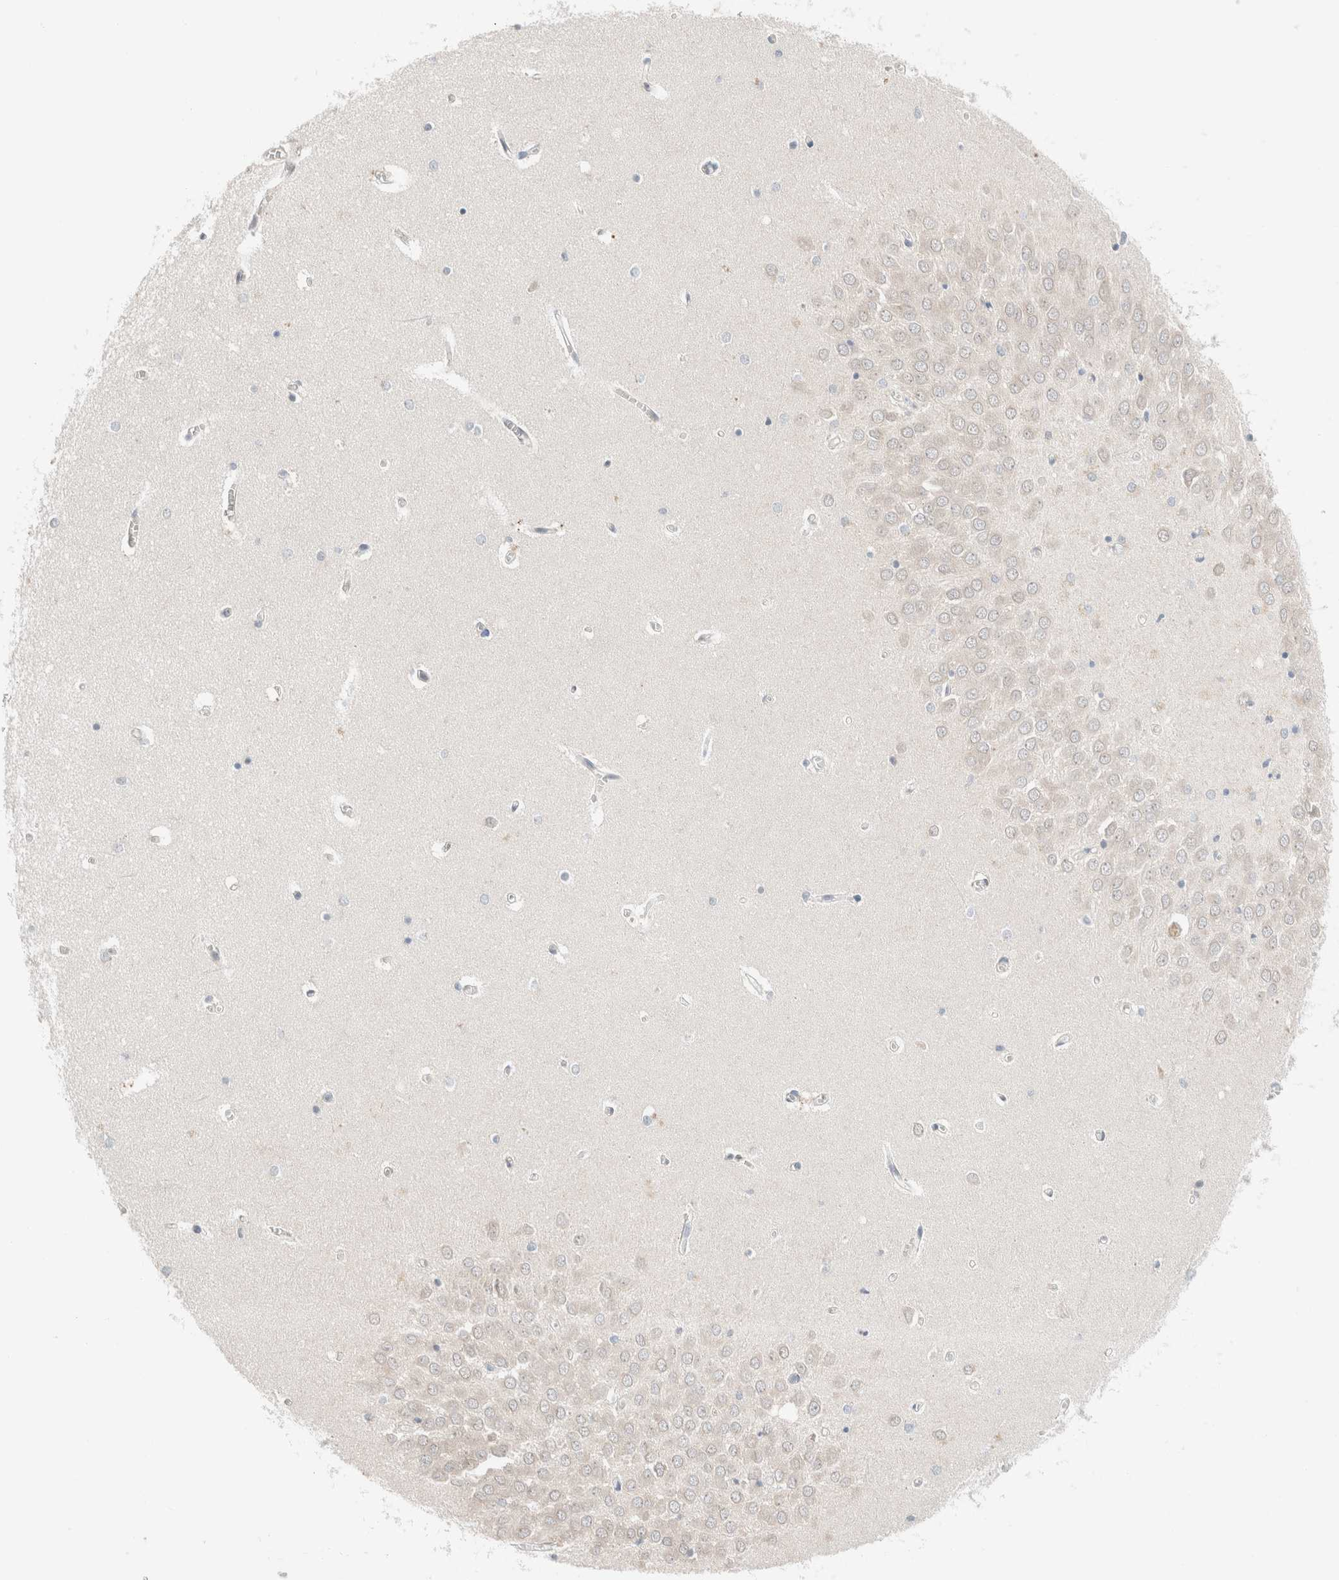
{"staining": {"intensity": "negative", "quantity": "none", "location": "none"}, "tissue": "hippocampus", "cell_type": "Glial cells", "image_type": "normal", "snomed": [{"axis": "morphology", "description": "Normal tissue, NOS"}, {"axis": "topography", "description": "Hippocampus"}], "caption": "Immunohistochemistry (IHC) of benign hippocampus exhibits no positivity in glial cells.", "gene": "PCM1", "patient": {"sex": "male", "age": 70}}